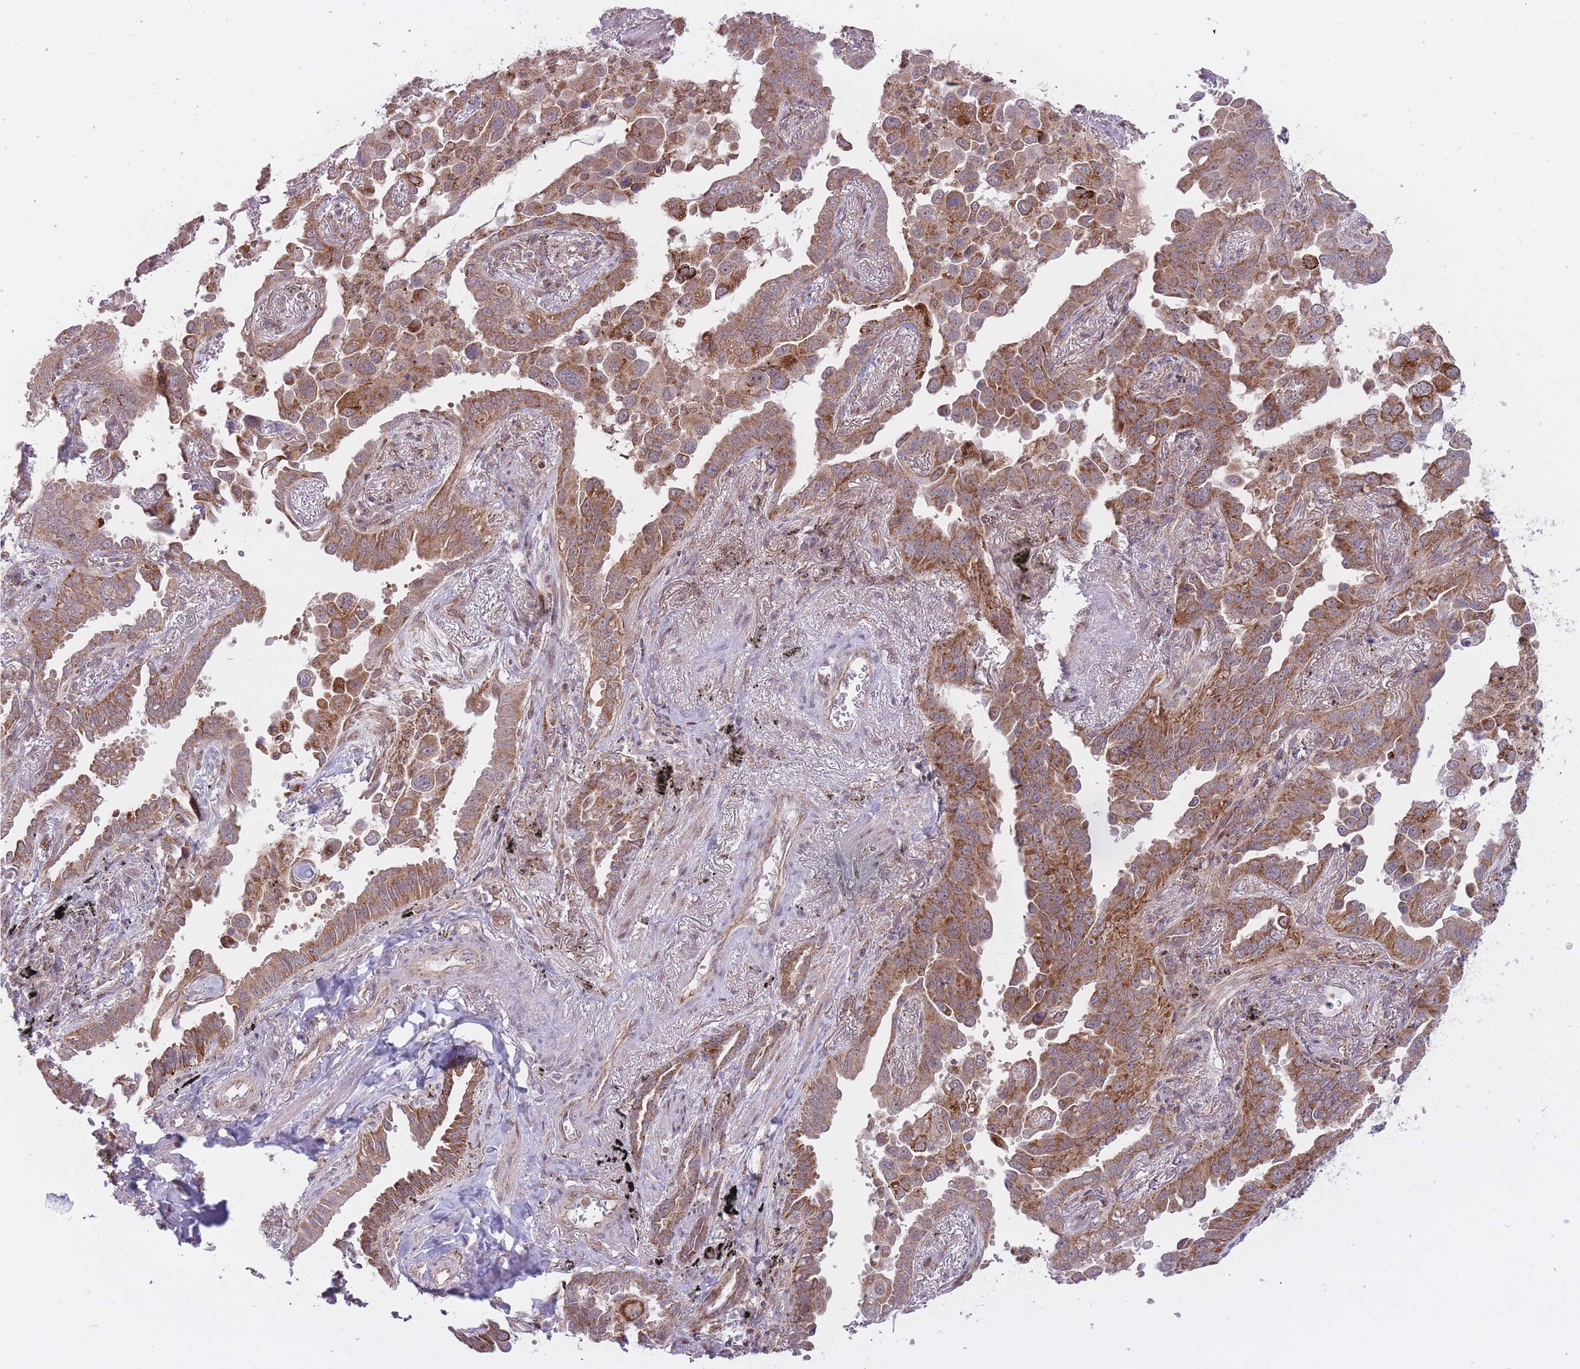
{"staining": {"intensity": "moderate", "quantity": ">75%", "location": "cytoplasmic/membranous"}, "tissue": "lung cancer", "cell_type": "Tumor cells", "image_type": "cancer", "snomed": [{"axis": "morphology", "description": "Adenocarcinoma, NOS"}, {"axis": "topography", "description": "Lung"}], "caption": "Human lung cancer stained with a protein marker demonstrates moderate staining in tumor cells.", "gene": "DPYSL4", "patient": {"sex": "male", "age": 67}}